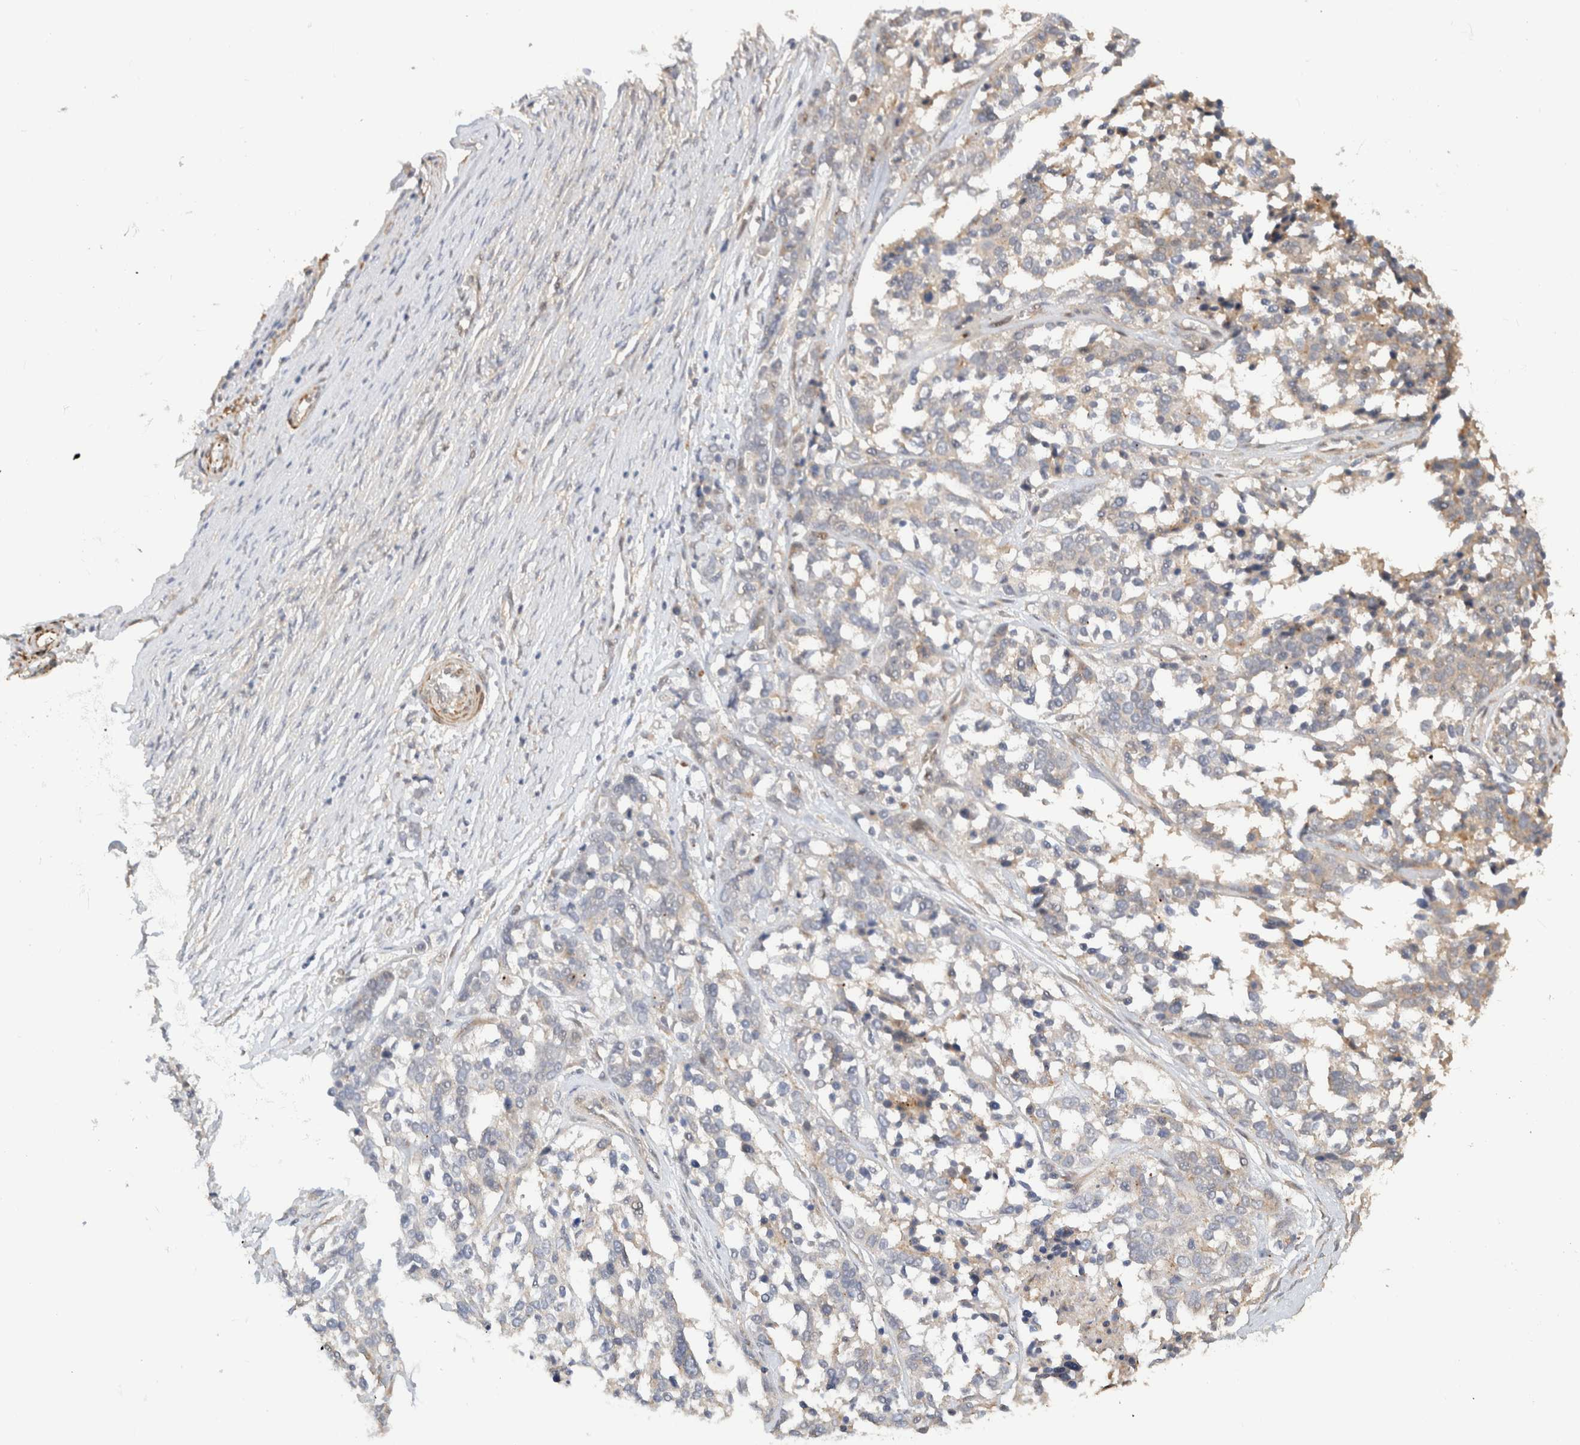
{"staining": {"intensity": "weak", "quantity": "<25%", "location": "cytoplasmic/membranous"}, "tissue": "ovarian cancer", "cell_type": "Tumor cells", "image_type": "cancer", "snomed": [{"axis": "morphology", "description": "Cystadenocarcinoma, serous, NOS"}, {"axis": "topography", "description": "Ovary"}], "caption": "Immunohistochemistry photomicrograph of human ovarian serous cystadenocarcinoma stained for a protein (brown), which displays no positivity in tumor cells.", "gene": "ID3", "patient": {"sex": "female", "age": 44}}